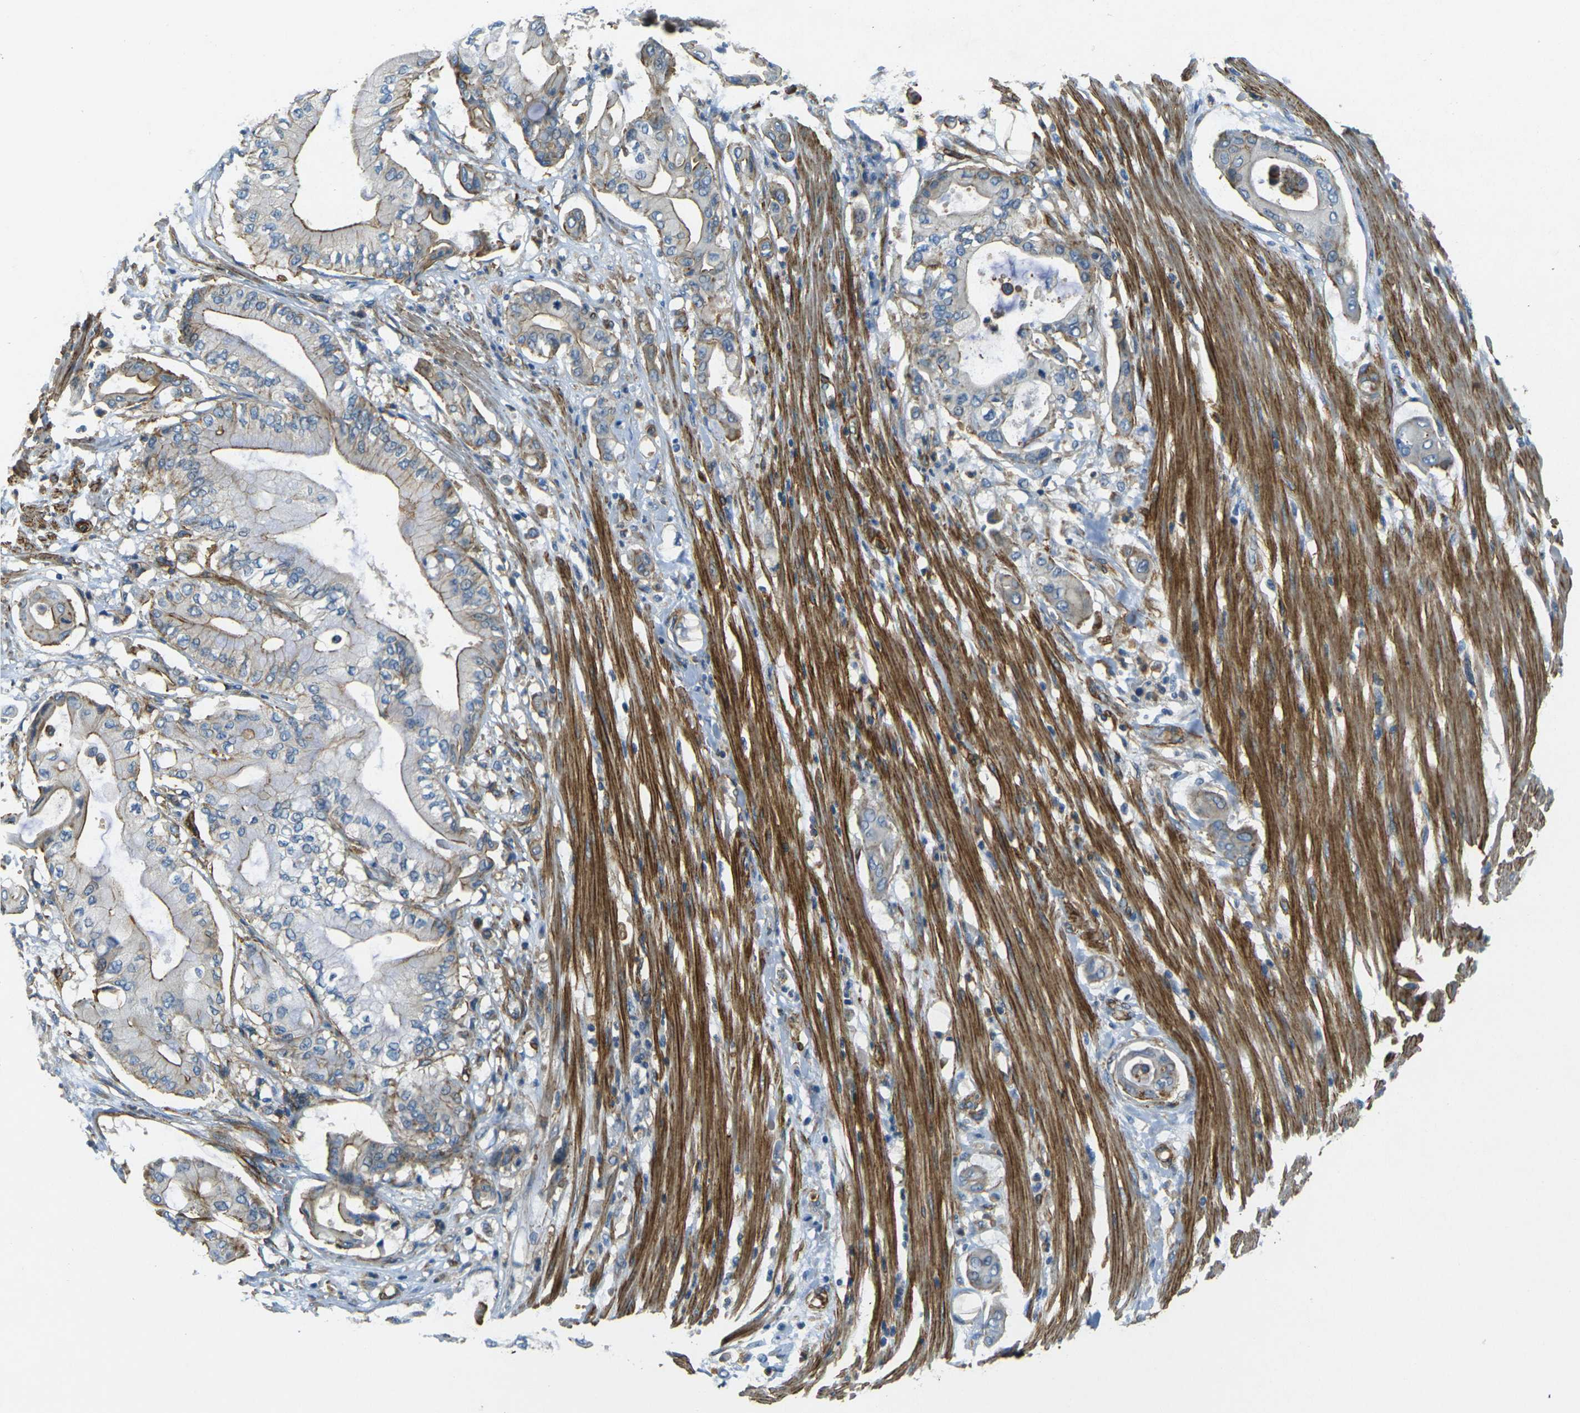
{"staining": {"intensity": "weak", "quantity": "<25%", "location": "cytoplasmic/membranous"}, "tissue": "pancreatic cancer", "cell_type": "Tumor cells", "image_type": "cancer", "snomed": [{"axis": "morphology", "description": "Adenocarcinoma, NOS"}, {"axis": "morphology", "description": "Adenocarcinoma, metastatic, NOS"}, {"axis": "topography", "description": "Lymph node"}, {"axis": "topography", "description": "Pancreas"}, {"axis": "topography", "description": "Duodenum"}], "caption": "DAB (3,3'-diaminobenzidine) immunohistochemical staining of human metastatic adenocarcinoma (pancreatic) demonstrates no significant staining in tumor cells.", "gene": "EPHA7", "patient": {"sex": "female", "age": 64}}